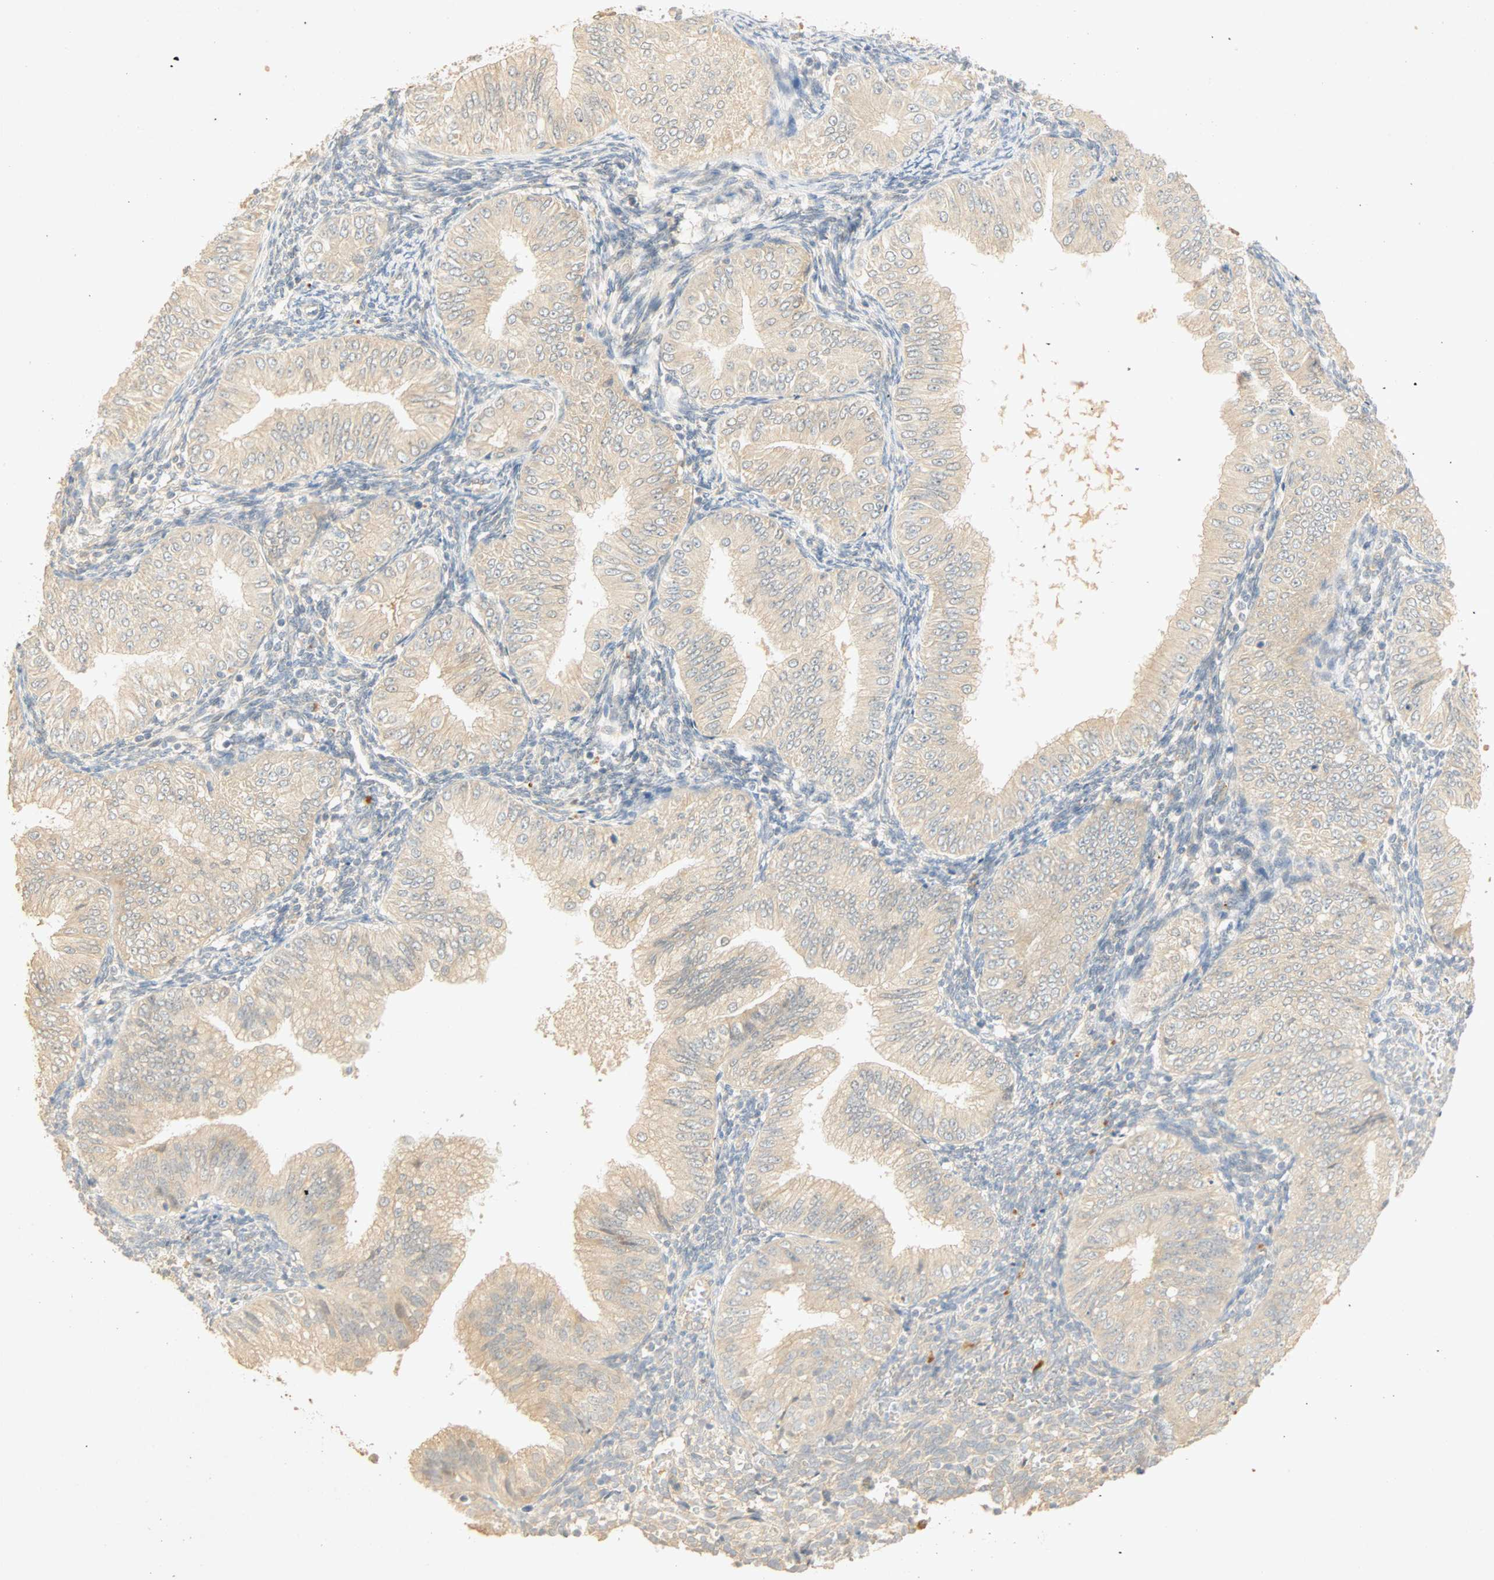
{"staining": {"intensity": "weak", "quantity": "25%-75%", "location": "cytoplasmic/membranous"}, "tissue": "endometrial cancer", "cell_type": "Tumor cells", "image_type": "cancer", "snomed": [{"axis": "morphology", "description": "Normal tissue, NOS"}, {"axis": "morphology", "description": "Adenocarcinoma, NOS"}, {"axis": "topography", "description": "Endometrium"}], "caption": "Adenocarcinoma (endometrial) stained with immunohistochemistry reveals weak cytoplasmic/membranous positivity in about 25%-75% of tumor cells.", "gene": "SELENBP1", "patient": {"sex": "female", "age": 53}}